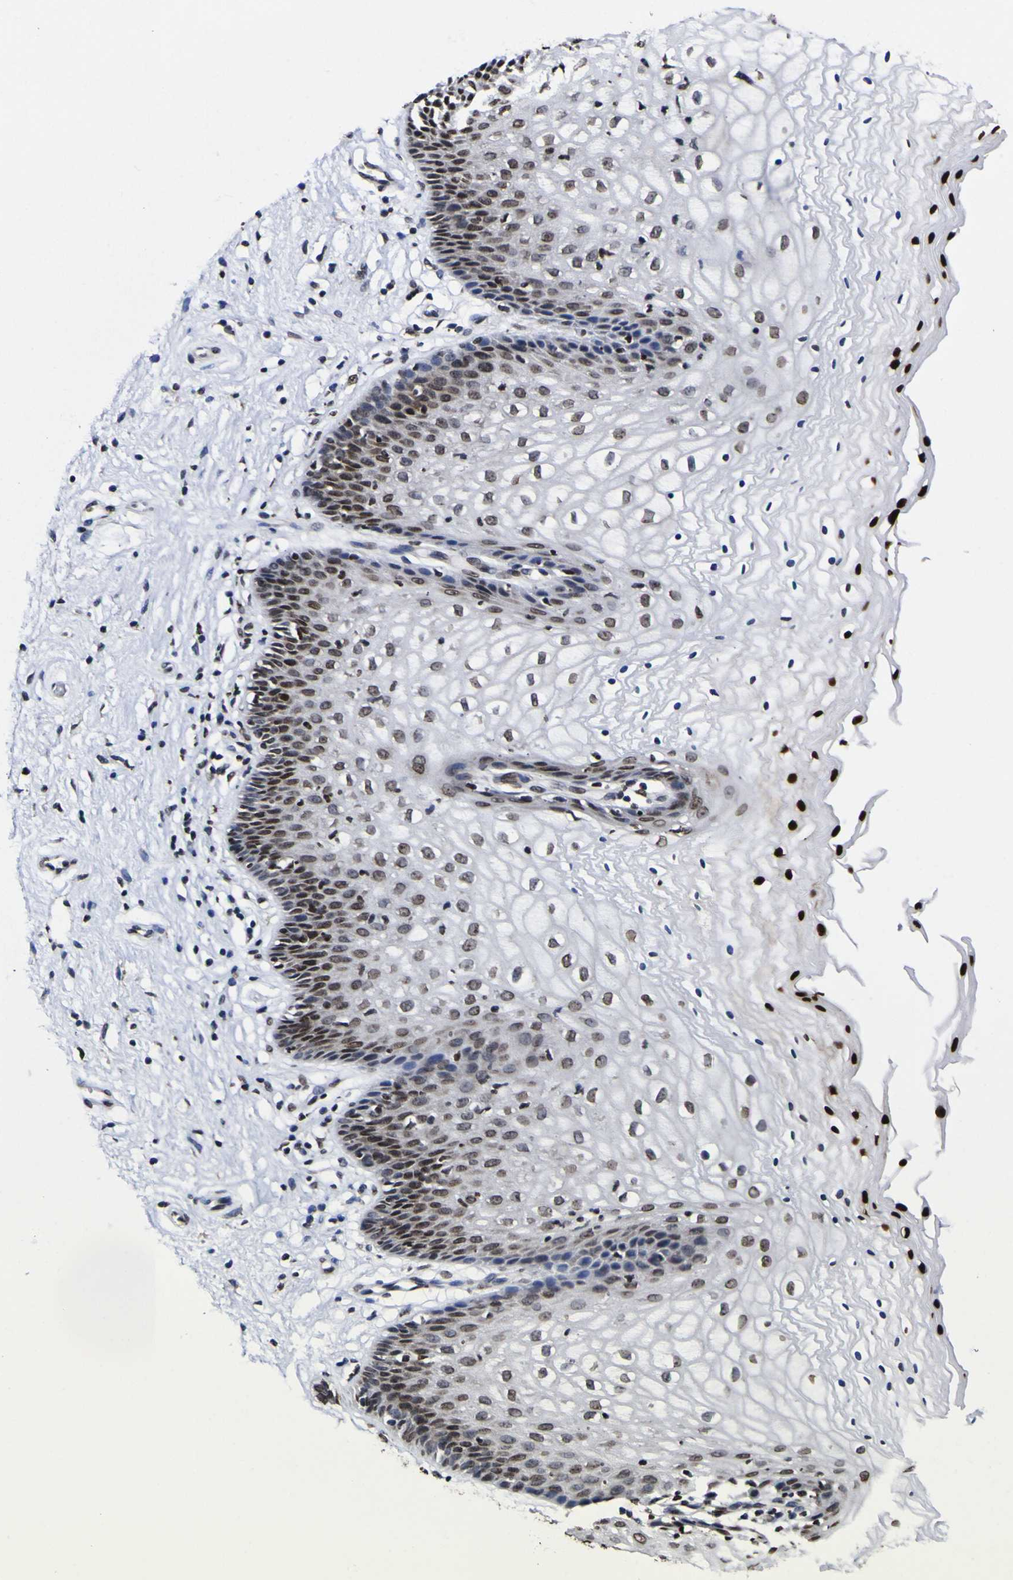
{"staining": {"intensity": "strong", "quantity": "25%-75%", "location": "nuclear"}, "tissue": "vagina", "cell_type": "Squamous epithelial cells", "image_type": "normal", "snomed": [{"axis": "morphology", "description": "Normal tissue, NOS"}, {"axis": "topography", "description": "Vagina"}], "caption": "The photomicrograph exhibits immunohistochemical staining of unremarkable vagina. There is strong nuclear expression is identified in about 25%-75% of squamous epithelial cells.", "gene": "PIAS1", "patient": {"sex": "female", "age": 34}}